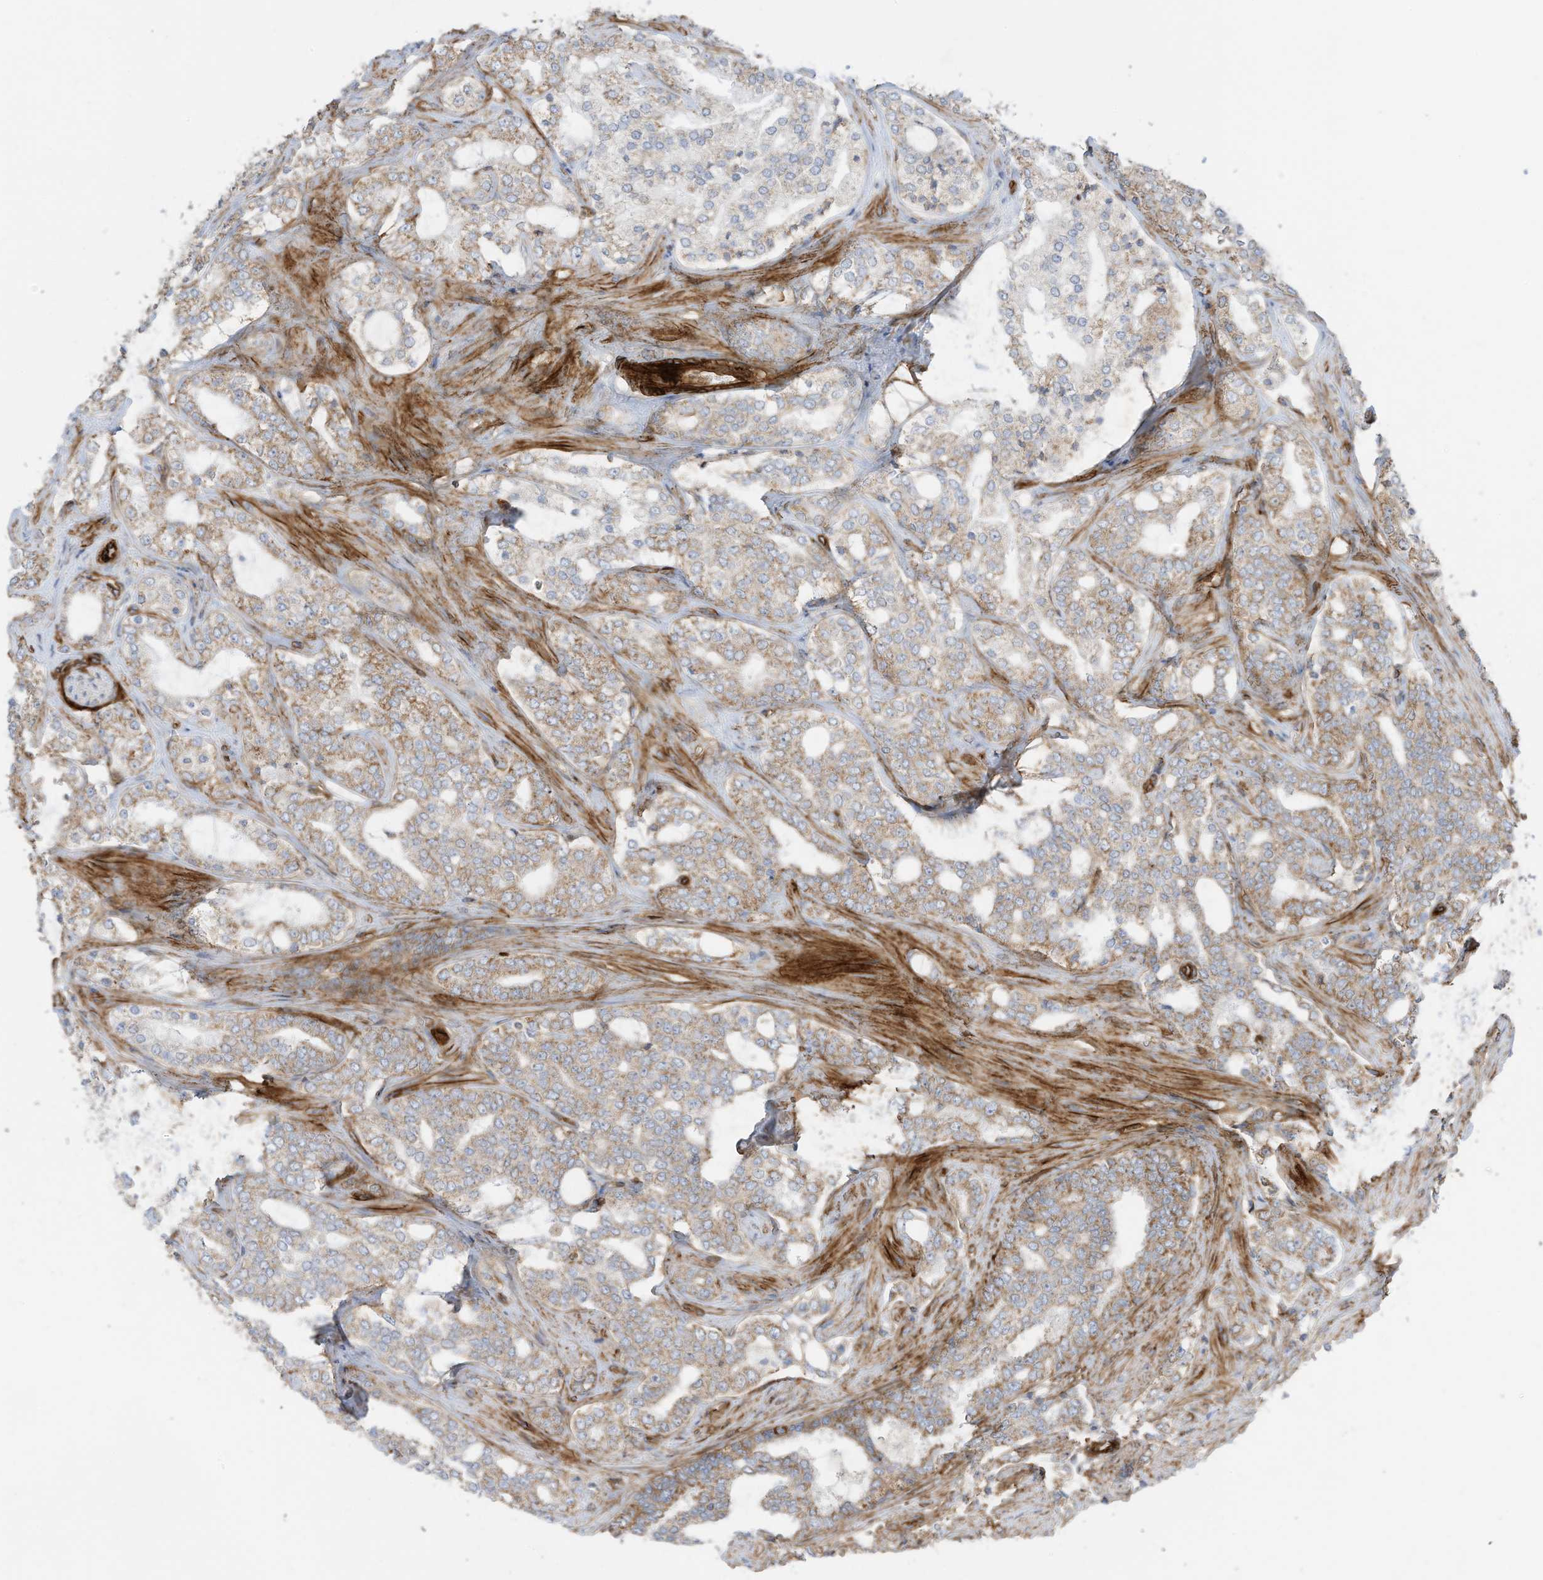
{"staining": {"intensity": "weak", "quantity": ">75%", "location": "cytoplasmic/membranous"}, "tissue": "prostate cancer", "cell_type": "Tumor cells", "image_type": "cancer", "snomed": [{"axis": "morphology", "description": "Adenocarcinoma, High grade"}, {"axis": "topography", "description": "Prostate"}], "caption": "Immunohistochemical staining of prostate cancer (high-grade adenocarcinoma) reveals low levels of weak cytoplasmic/membranous protein positivity in about >75% of tumor cells.", "gene": "ABCB7", "patient": {"sex": "male", "age": 64}}